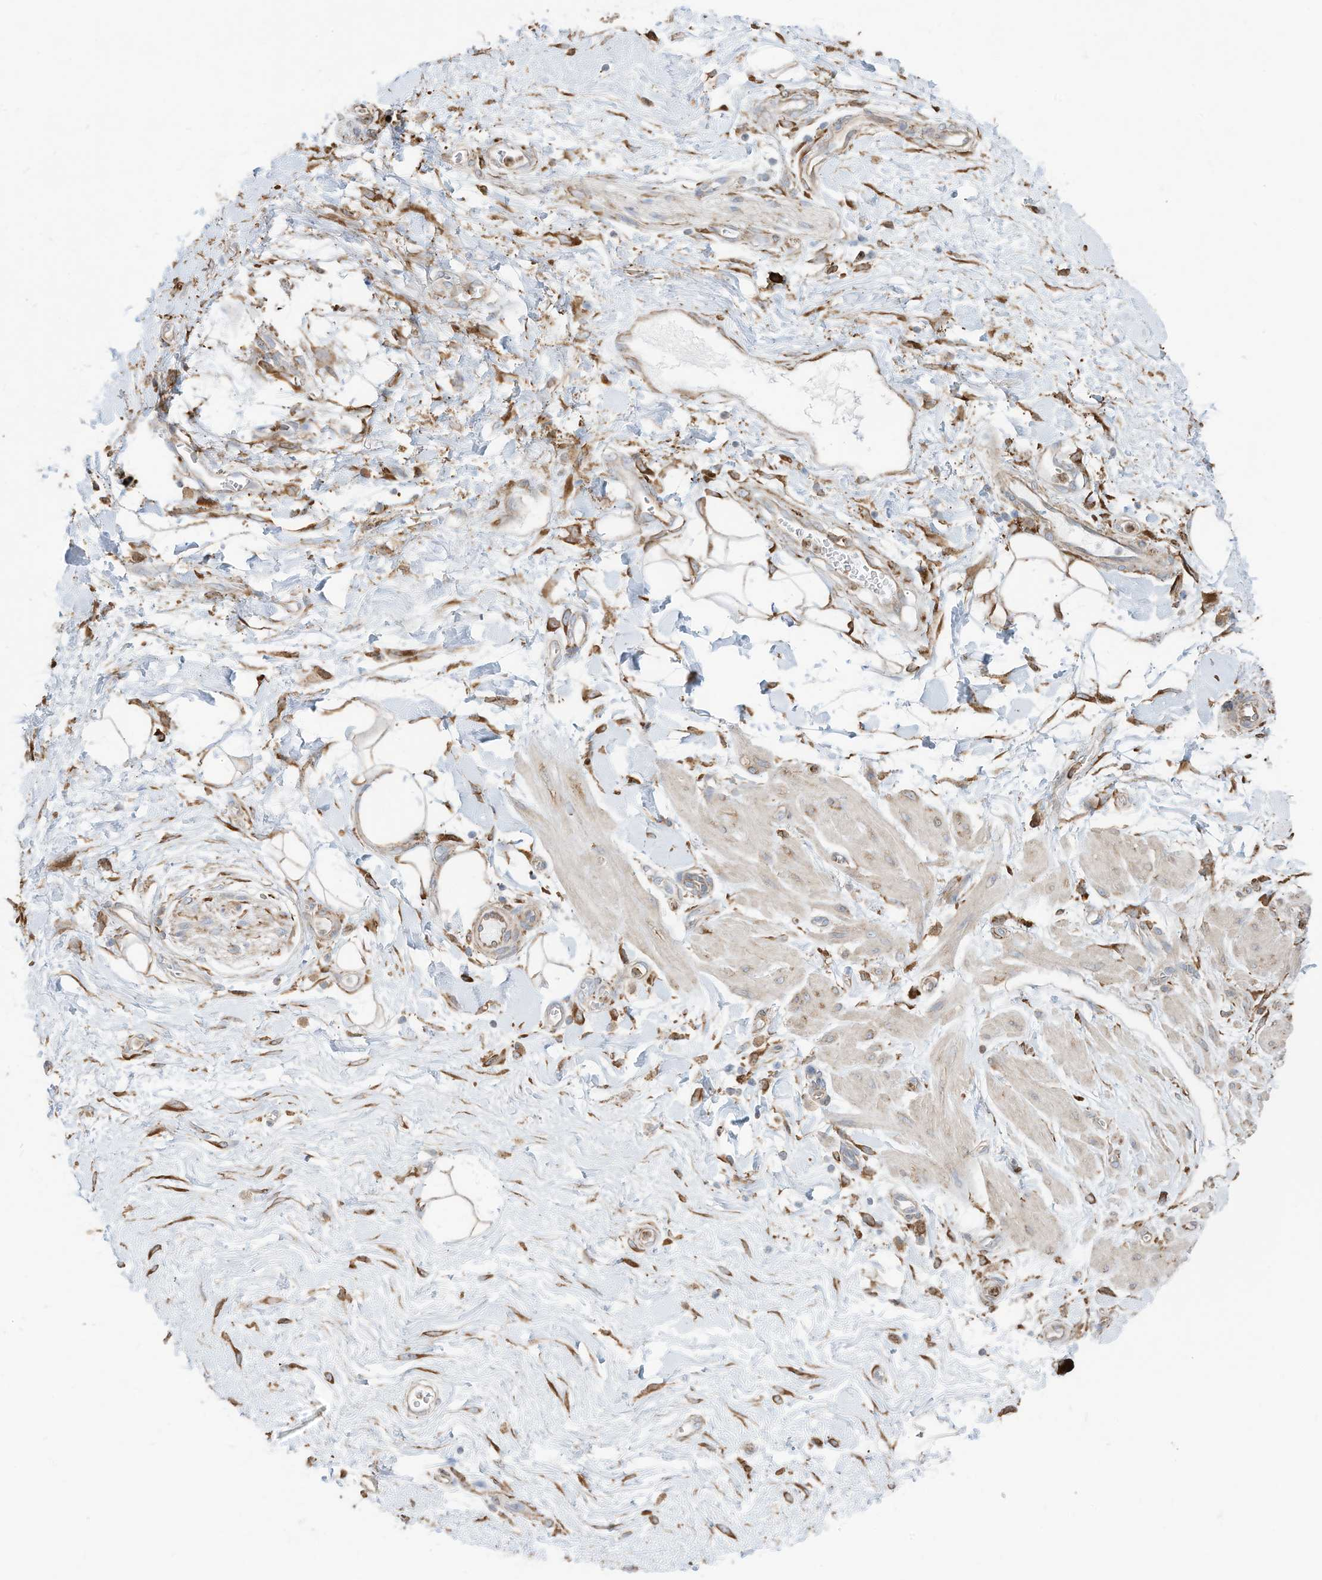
{"staining": {"intensity": "negative", "quantity": "none", "location": "none"}, "tissue": "adipose tissue", "cell_type": "Adipocytes", "image_type": "normal", "snomed": [{"axis": "morphology", "description": "Normal tissue, NOS"}, {"axis": "morphology", "description": "Adenocarcinoma, NOS"}, {"axis": "topography", "description": "Pancreas"}, {"axis": "topography", "description": "Peripheral nerve tissue"}], "caption": "Image shows no significant protein expression in adipocytes of benign adipose tissue. (IHC, brightfield microscopy, high magnification).", "gene": "ZNF354C", "patient": {"sex": "male", "age": 59}}